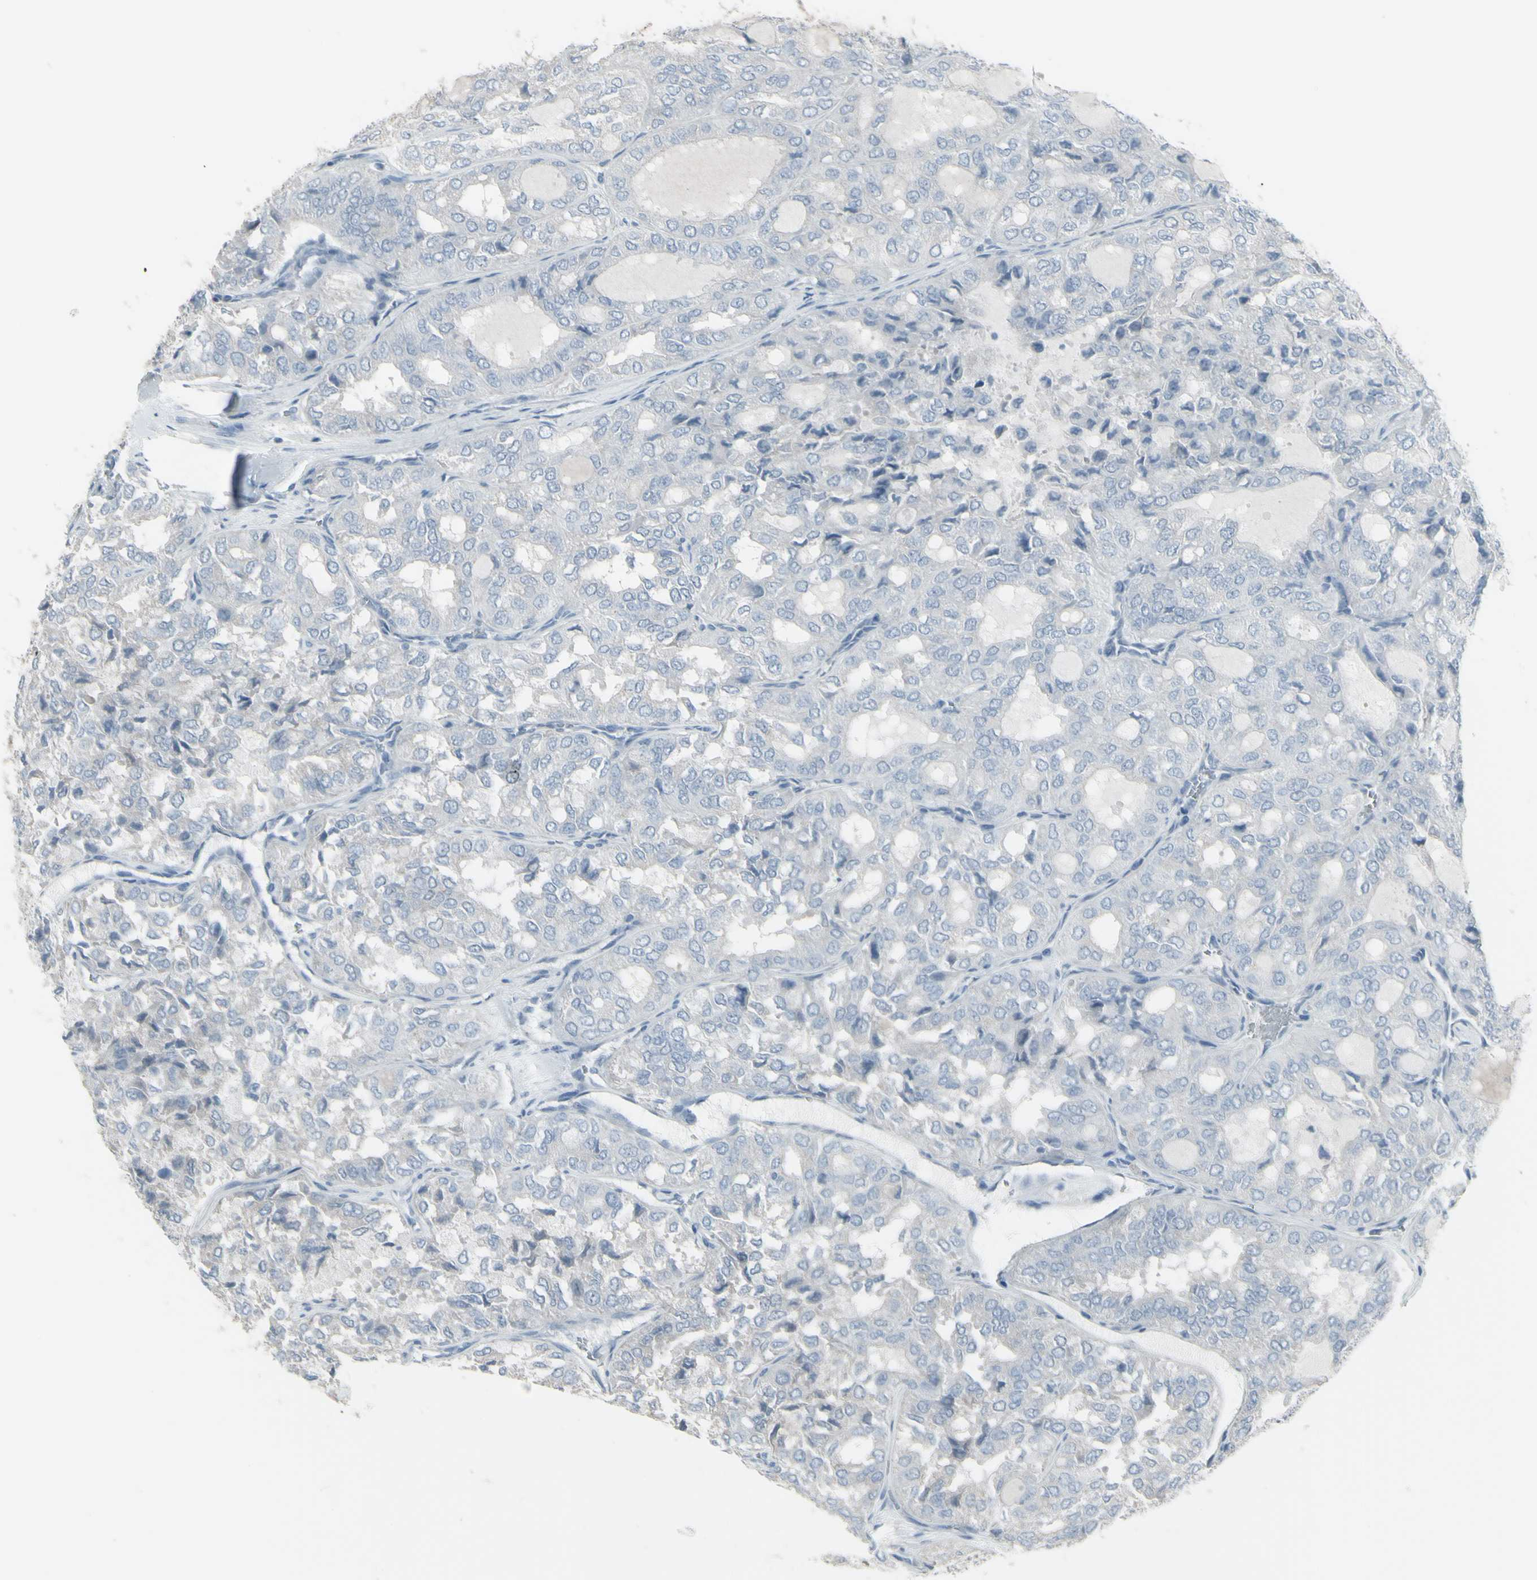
{"staining": {"intensity": "negative", "quantity": "none", "location": "none"}, "tissue": "thyroid cancer", "cell_type": "Tumor cells", "image_type": "cancer", "snomed": [{"axis": "morphology", "description": "Follicular adenoma carcinoma, NOS"}, {"axis": "topography", "description": "Thyroid gland"}], "caption": "An image of human thyroid follicular adenoma carcinoma is negative for staining in tumor cells.", "gene": "RAB3A", "patient": {"sex": "male", "age": 75}}